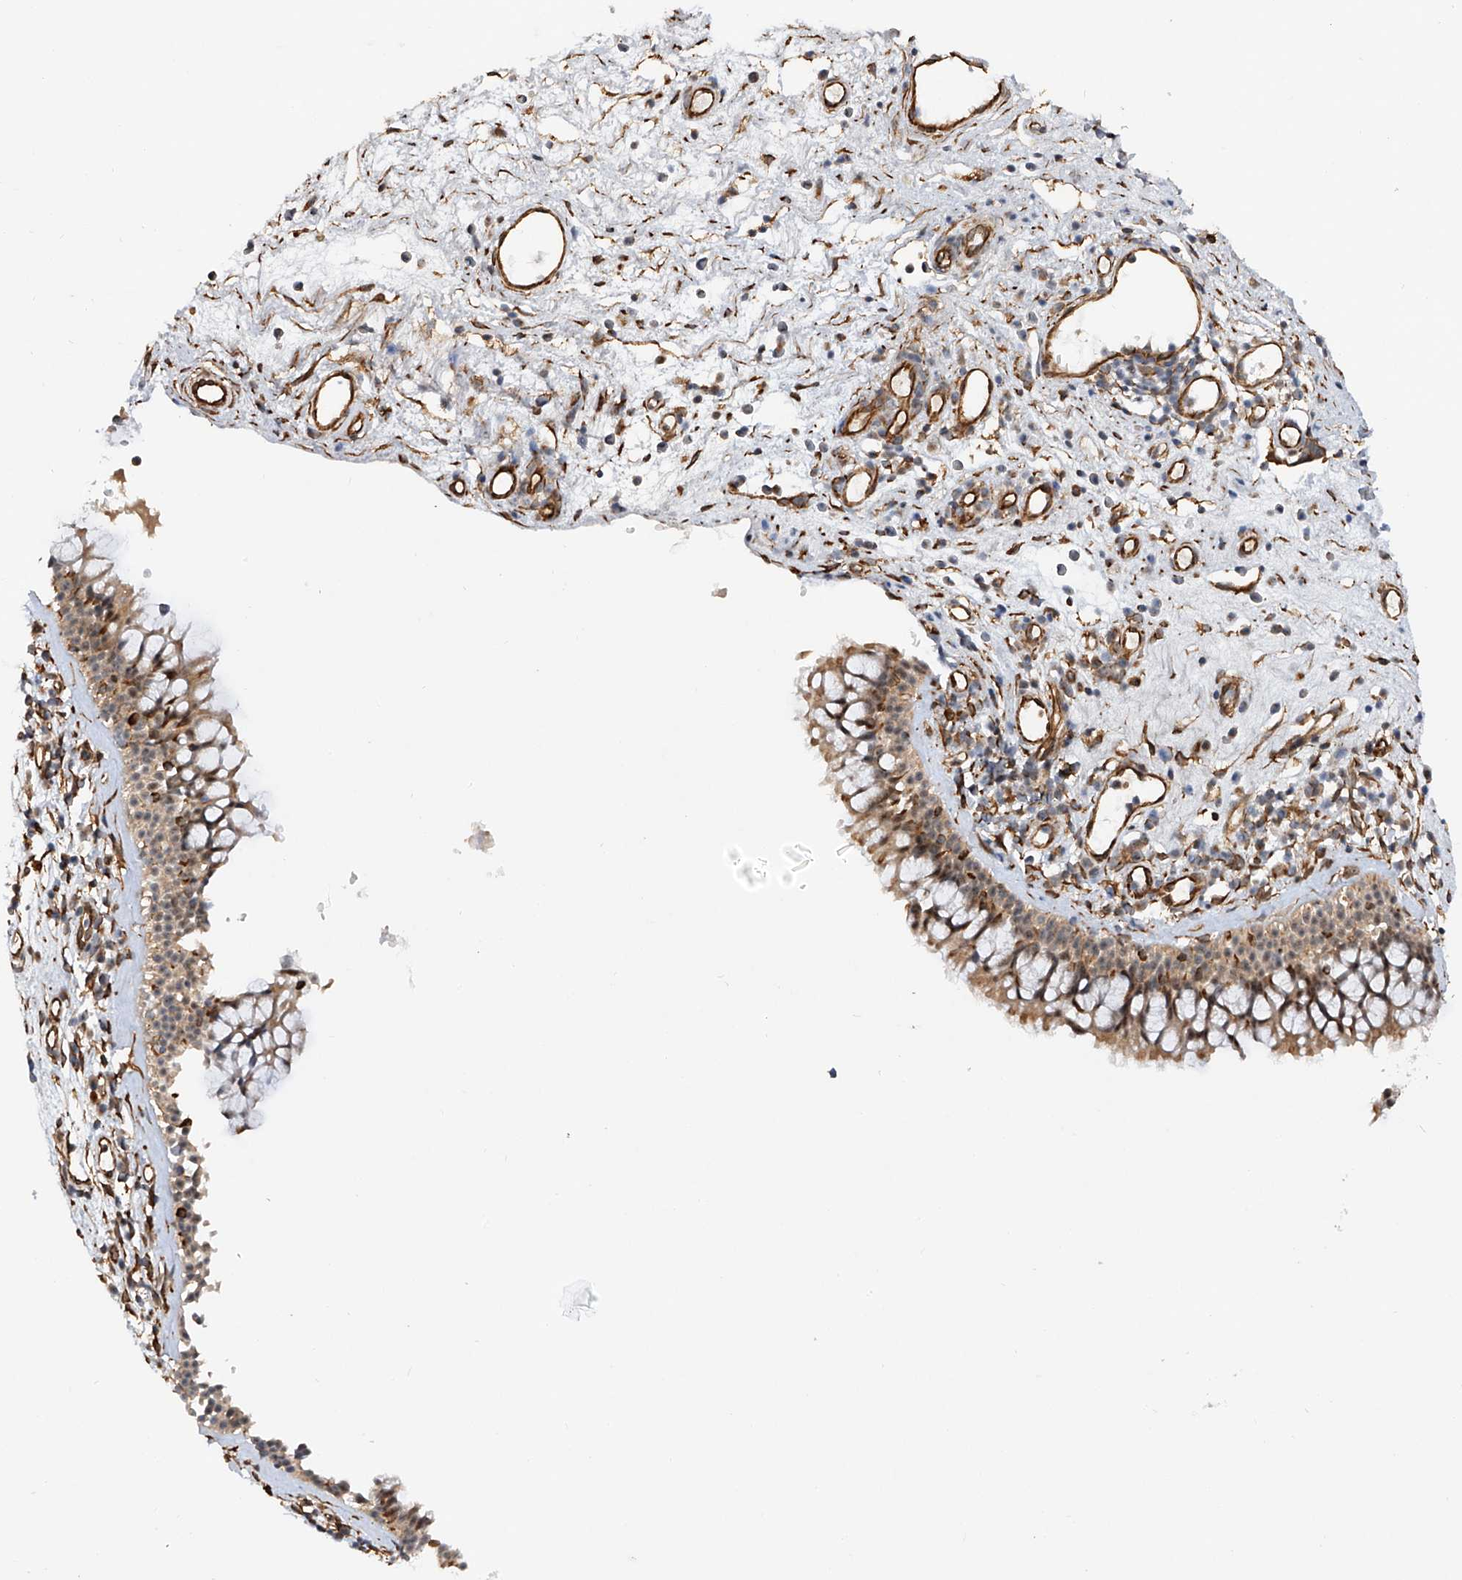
{"staining": {"intensity": "moderate", "quantity": "25%-75%", "location": "cytoplasmic/membranous,nuclear"}, "tissue": "nasopharynx", "cell_type": "Respiratory epithelial cells", "image_type": "normal", "snomed": [{"axis": "morphology", "description": "Normal tissue, NOS"}, {"axis": "morphology", "description": "Inflammation, NOS"}, {"axis": "morphology", "description": "Malignant melanoma, Metastatic site"}, {"axis": "topography", "description": "Nasopharynx"}], "caption": "This is an image of IHC staining of normal nasopharynx, which shows moderate expression in the cytoplasmic/membranous,nuclear of respiratory epithelial cells.", "gene": "AMD1", "patient": {"sex": "male", "age": 70}}